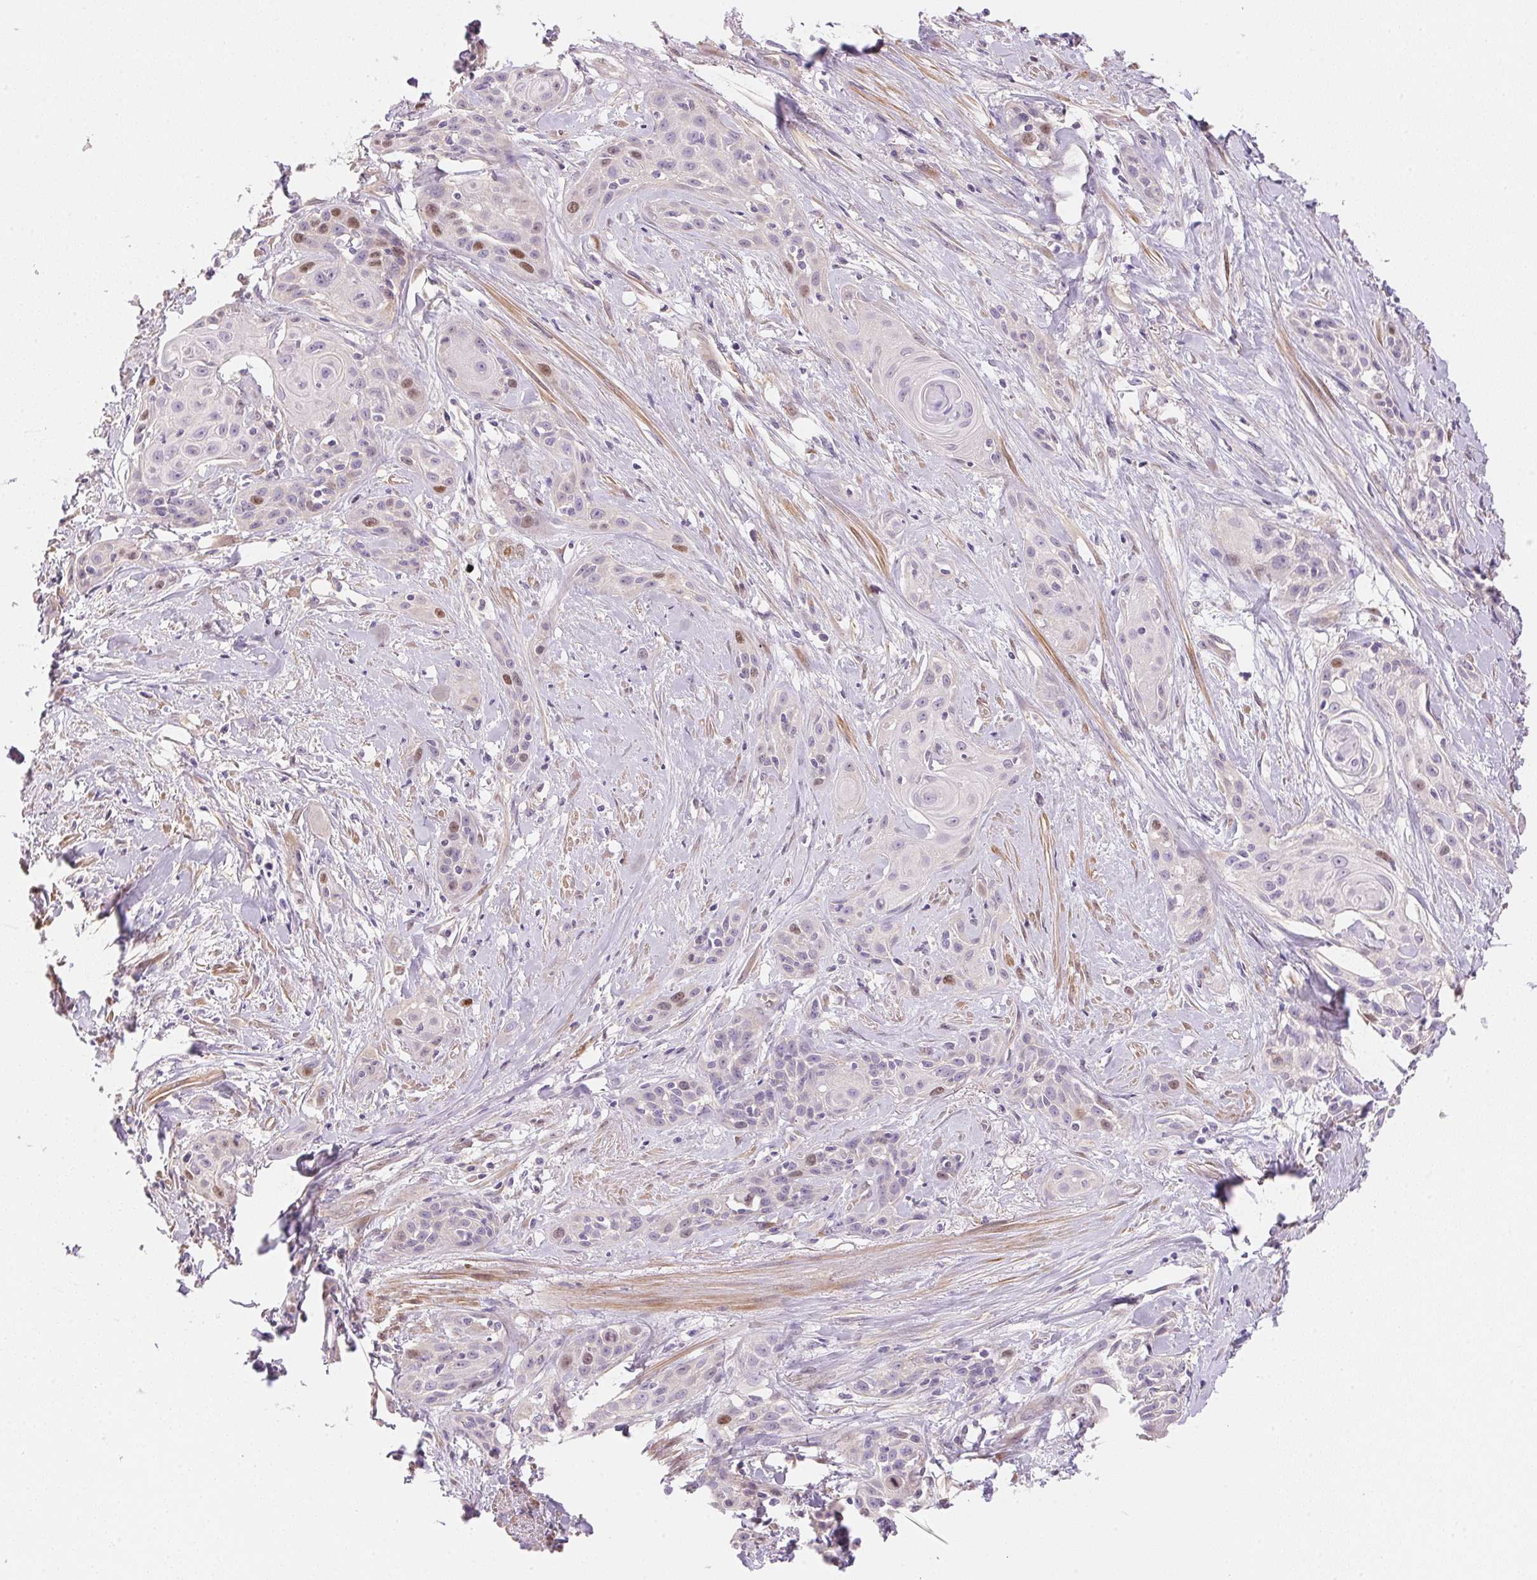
{"staining": {"intensity": "moderate", "quantity": "<25%", "location": "nuclear"}, "tissue": "skin cancer", "cell_type": "Tumor cells", "image_type": "cancer", "snomed": [{"axis": "morphology", "description": "Squamous cell carcinoma, NOS"}, {"axis": "topography", "description": "Skin"}, {"axis": "topography", "description": "Anal"}], "caption": "Immunohistochemical staining of skin squamous cell carcinoma reveals moderate nuclear protein expression in approximately <25% of tumor cells. (DAB IHC, brown staining for protein, blue staining for nuclei).", "gene": "SMTN", "patient": {"sex": "male", "age": 64}}